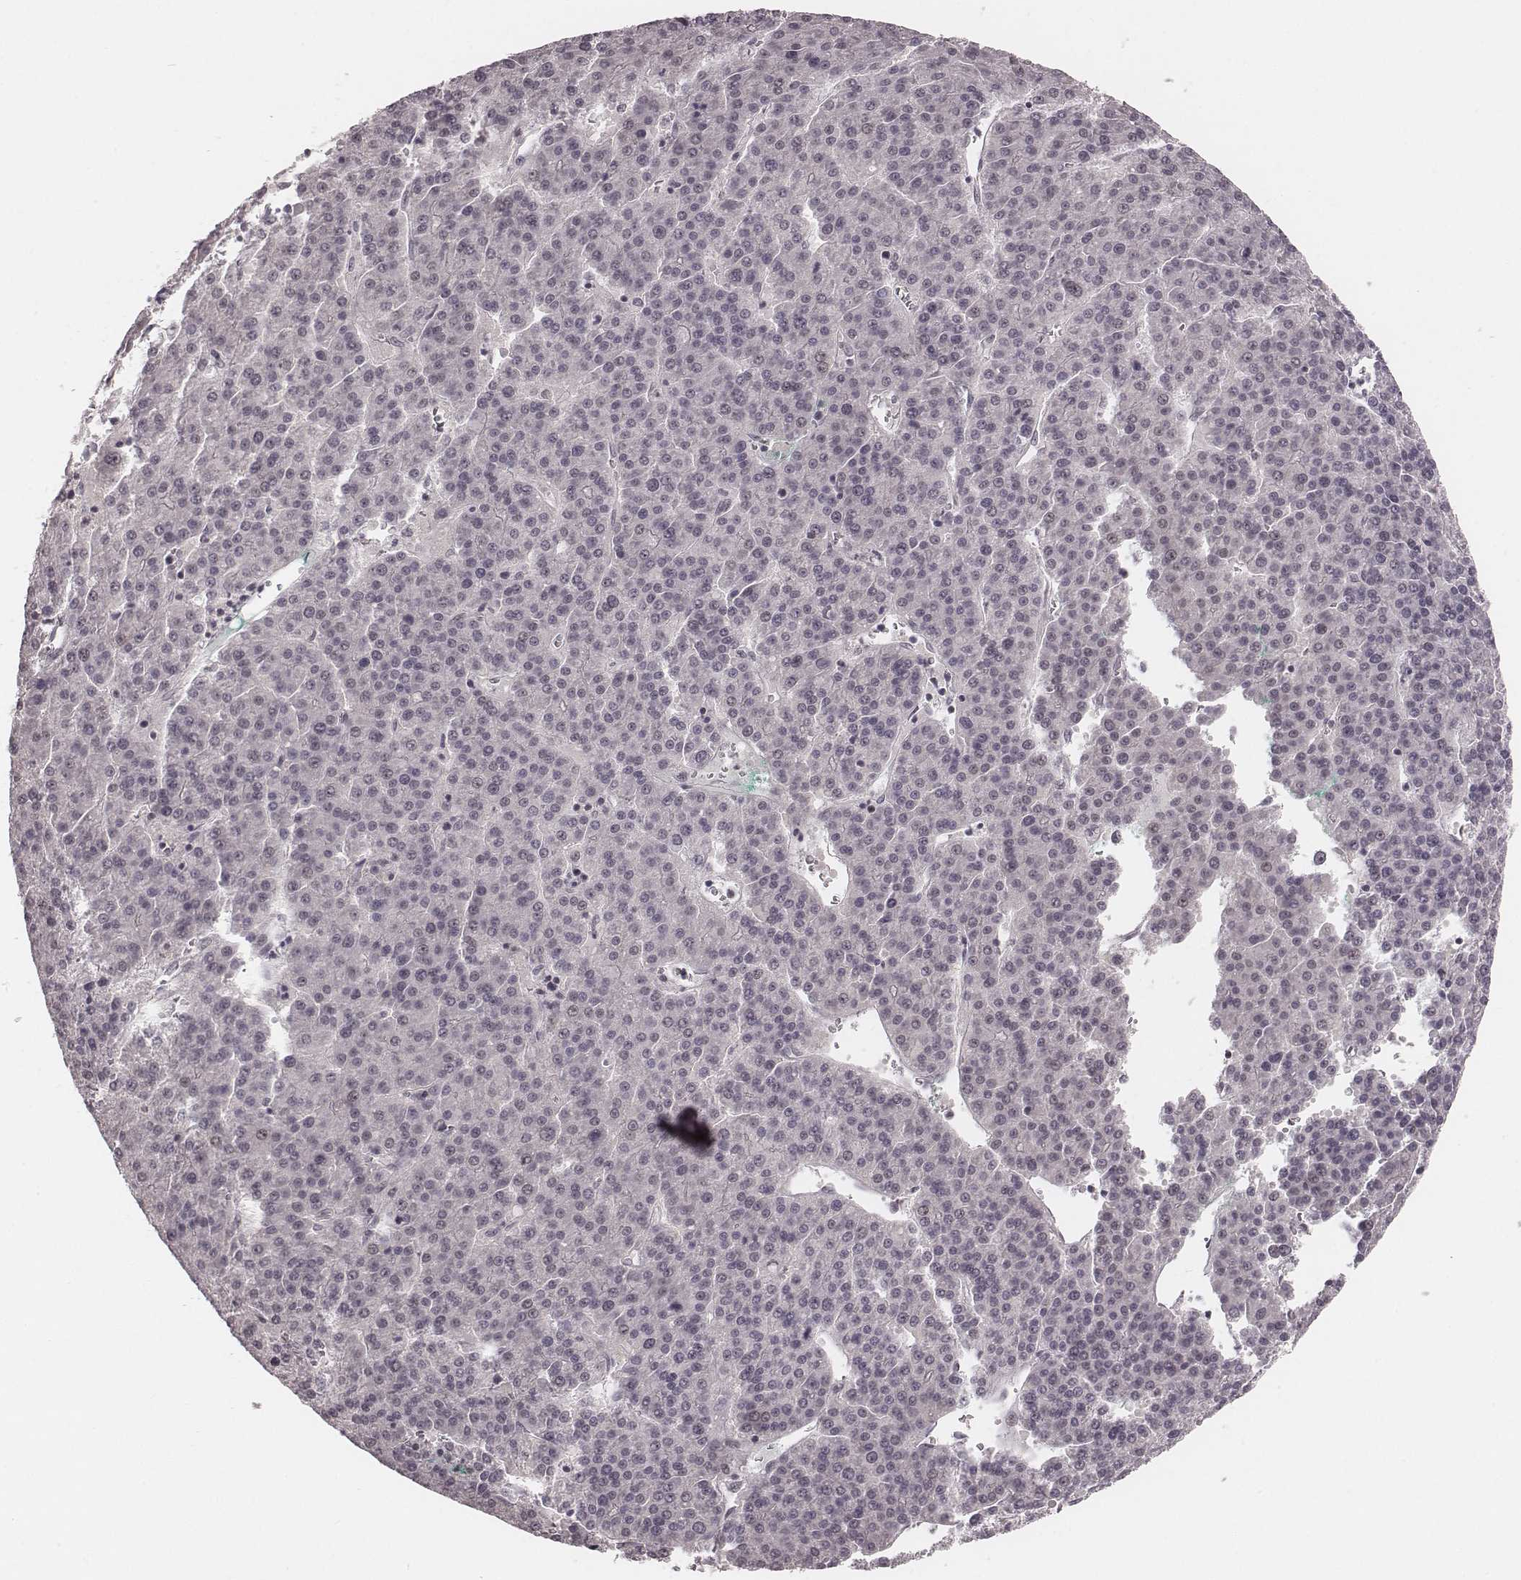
{"staining": {"intensity": "negative", "quantity": "none", "location": "none"}, "tissue": "liver cancer", "cell_type": "Tumor cells", "image_type": "cancer", "snomed": [{"axis": "morphology", "description": "Carcinoma, Hepatocellular, NOS"}, {"axis": "topography", "description": "Liver"}], "caption": "Immunohistochemical staining of hepatocellular carcinoma (liver) demonstrates no significant staining in tumor cells.", "gene": "IQCG", "patient": {"sex": "female", "age": 58}}